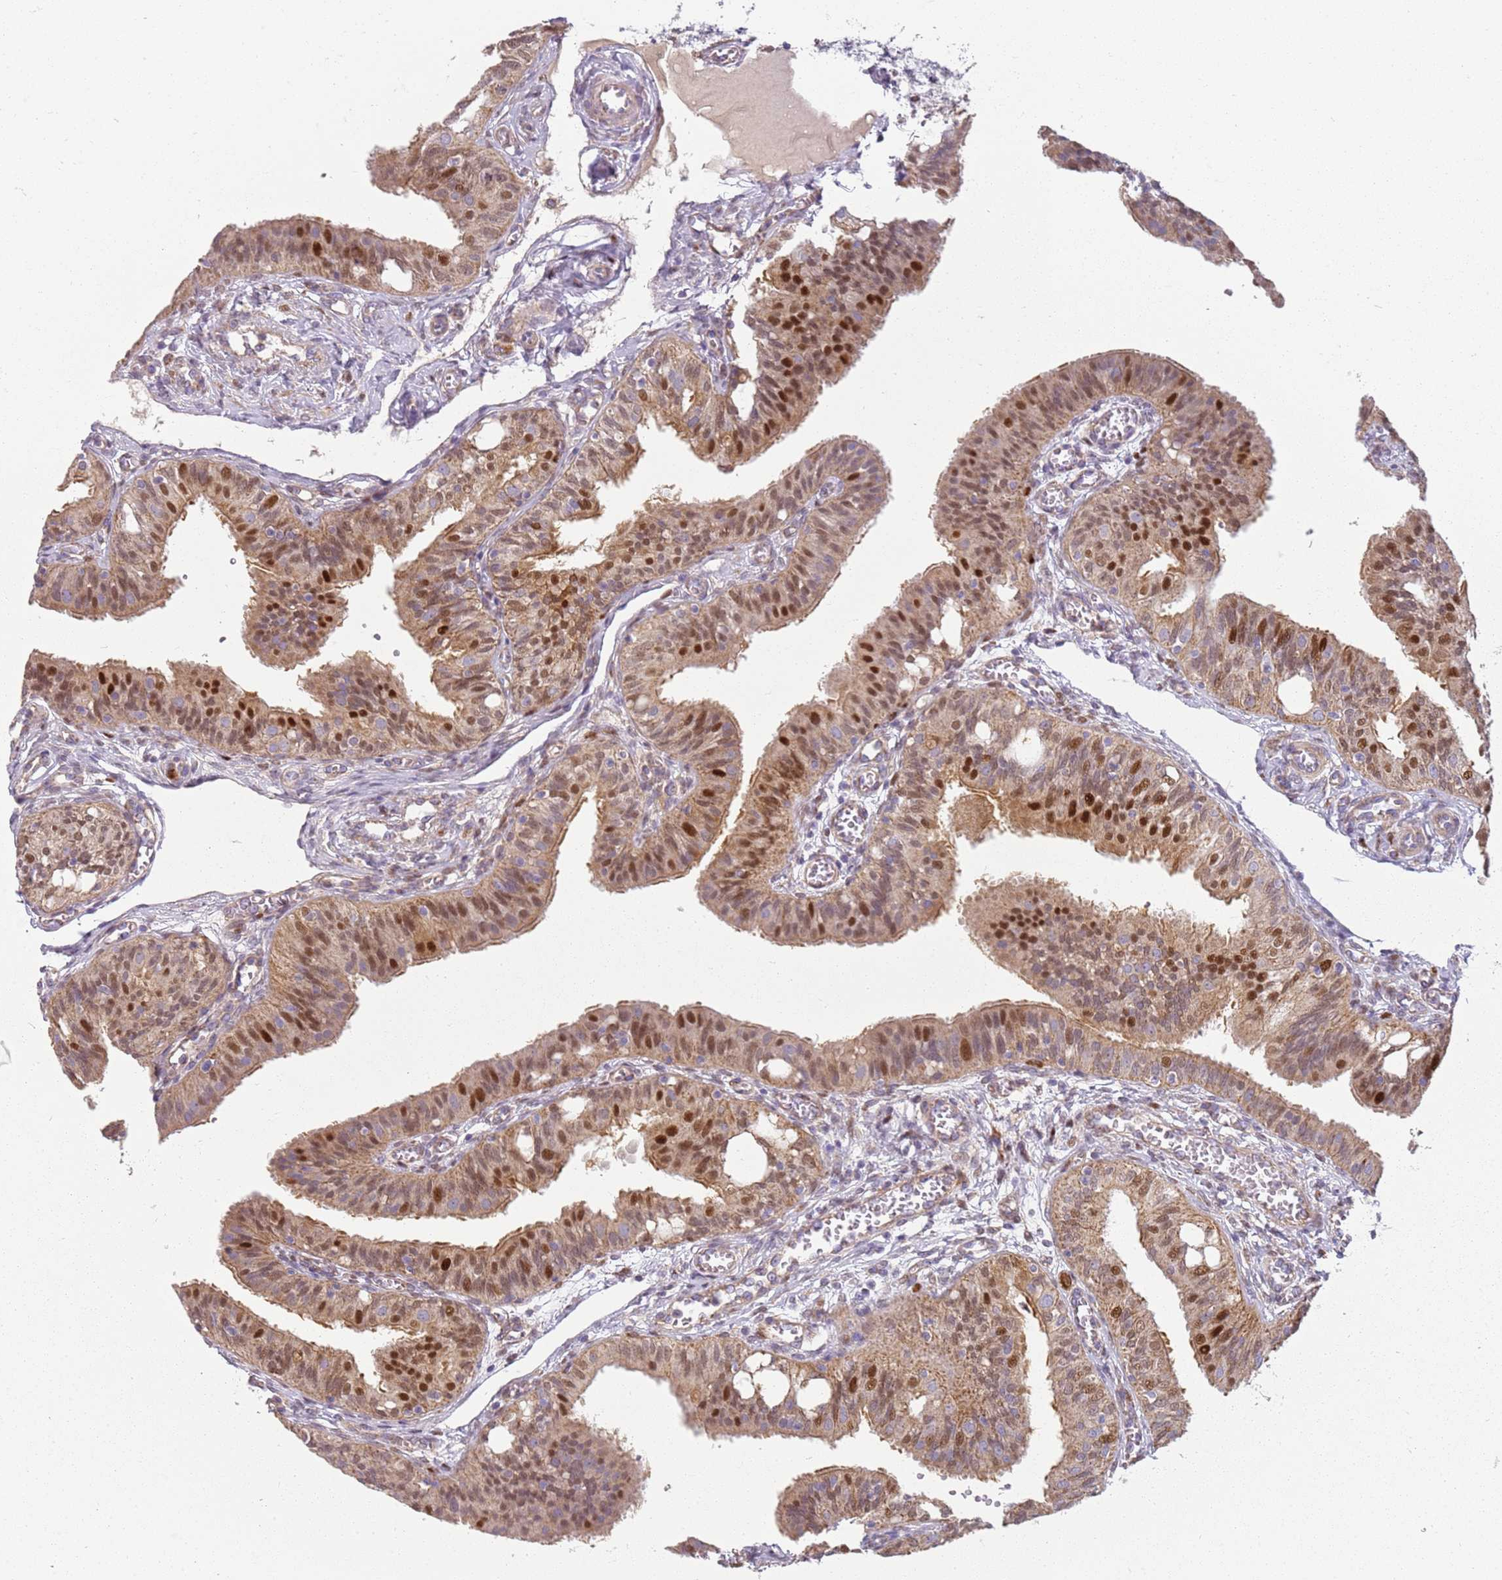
{"staining": {"intensity": "strong", "quantity": ">75%", "location": "cytoplasmic/membranous,nuclear"}, "tissue": "fallopian tube", "cell_type": "Glandular cells", "image_type": "normal", "snomed": [{"axis": "morphology", "description": "Normal tissue, NOS"}, {"axis": "topography", "description": "Fallopian tube"}, {"axis": "topography", "description": "Ovary"}], "caption": "A high-resolution photomicrograph shows IHC staining of benign fallopian tube, which demonstrates strong cytoplasmic/membranous,nuclear staining in approximately >75% of glandular cells.", "gene": "TMEM200C", "patient": {"sex": "female", "age": 42}}